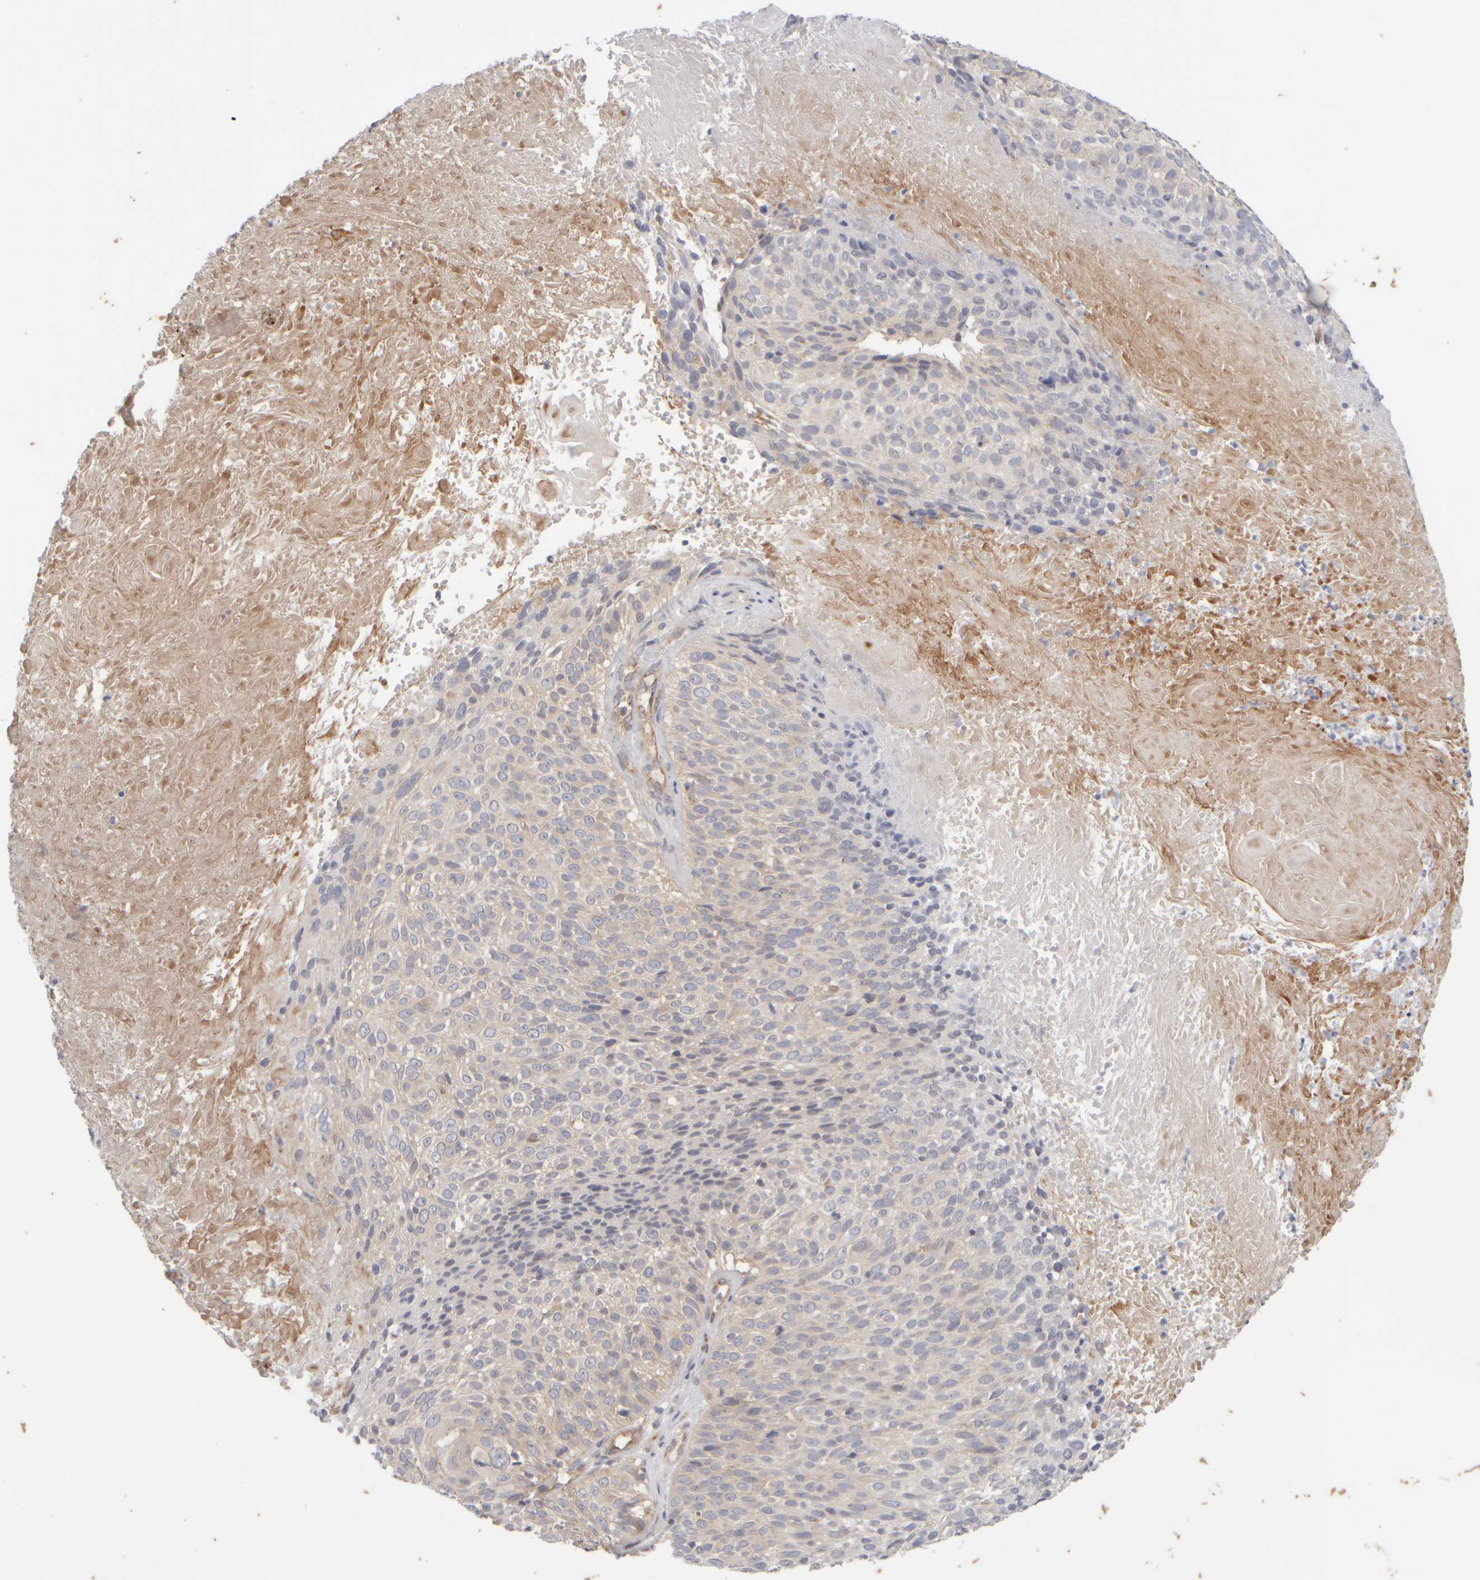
{"staining": {"intensity": "weak", "quantity": "25%-75%", "location": "cytoplasmic/membranous"}, "tissue": "cervical cancer", "cell_type": "Tumor cells", "image_type": "cancer", "snomed": [{"axis": "morphology", "description": "Squamous cell carcinoma, NOS"}, {"axis": "topography", "description": "Cervix"}], "caption": "IHC of human cervical cancer shows low levels of weak cytoplasmic/membranous expression in about 25%-75% of tumor cells.", "gene": "GOPC", "patient": {"sex": "female", "age": 74}}